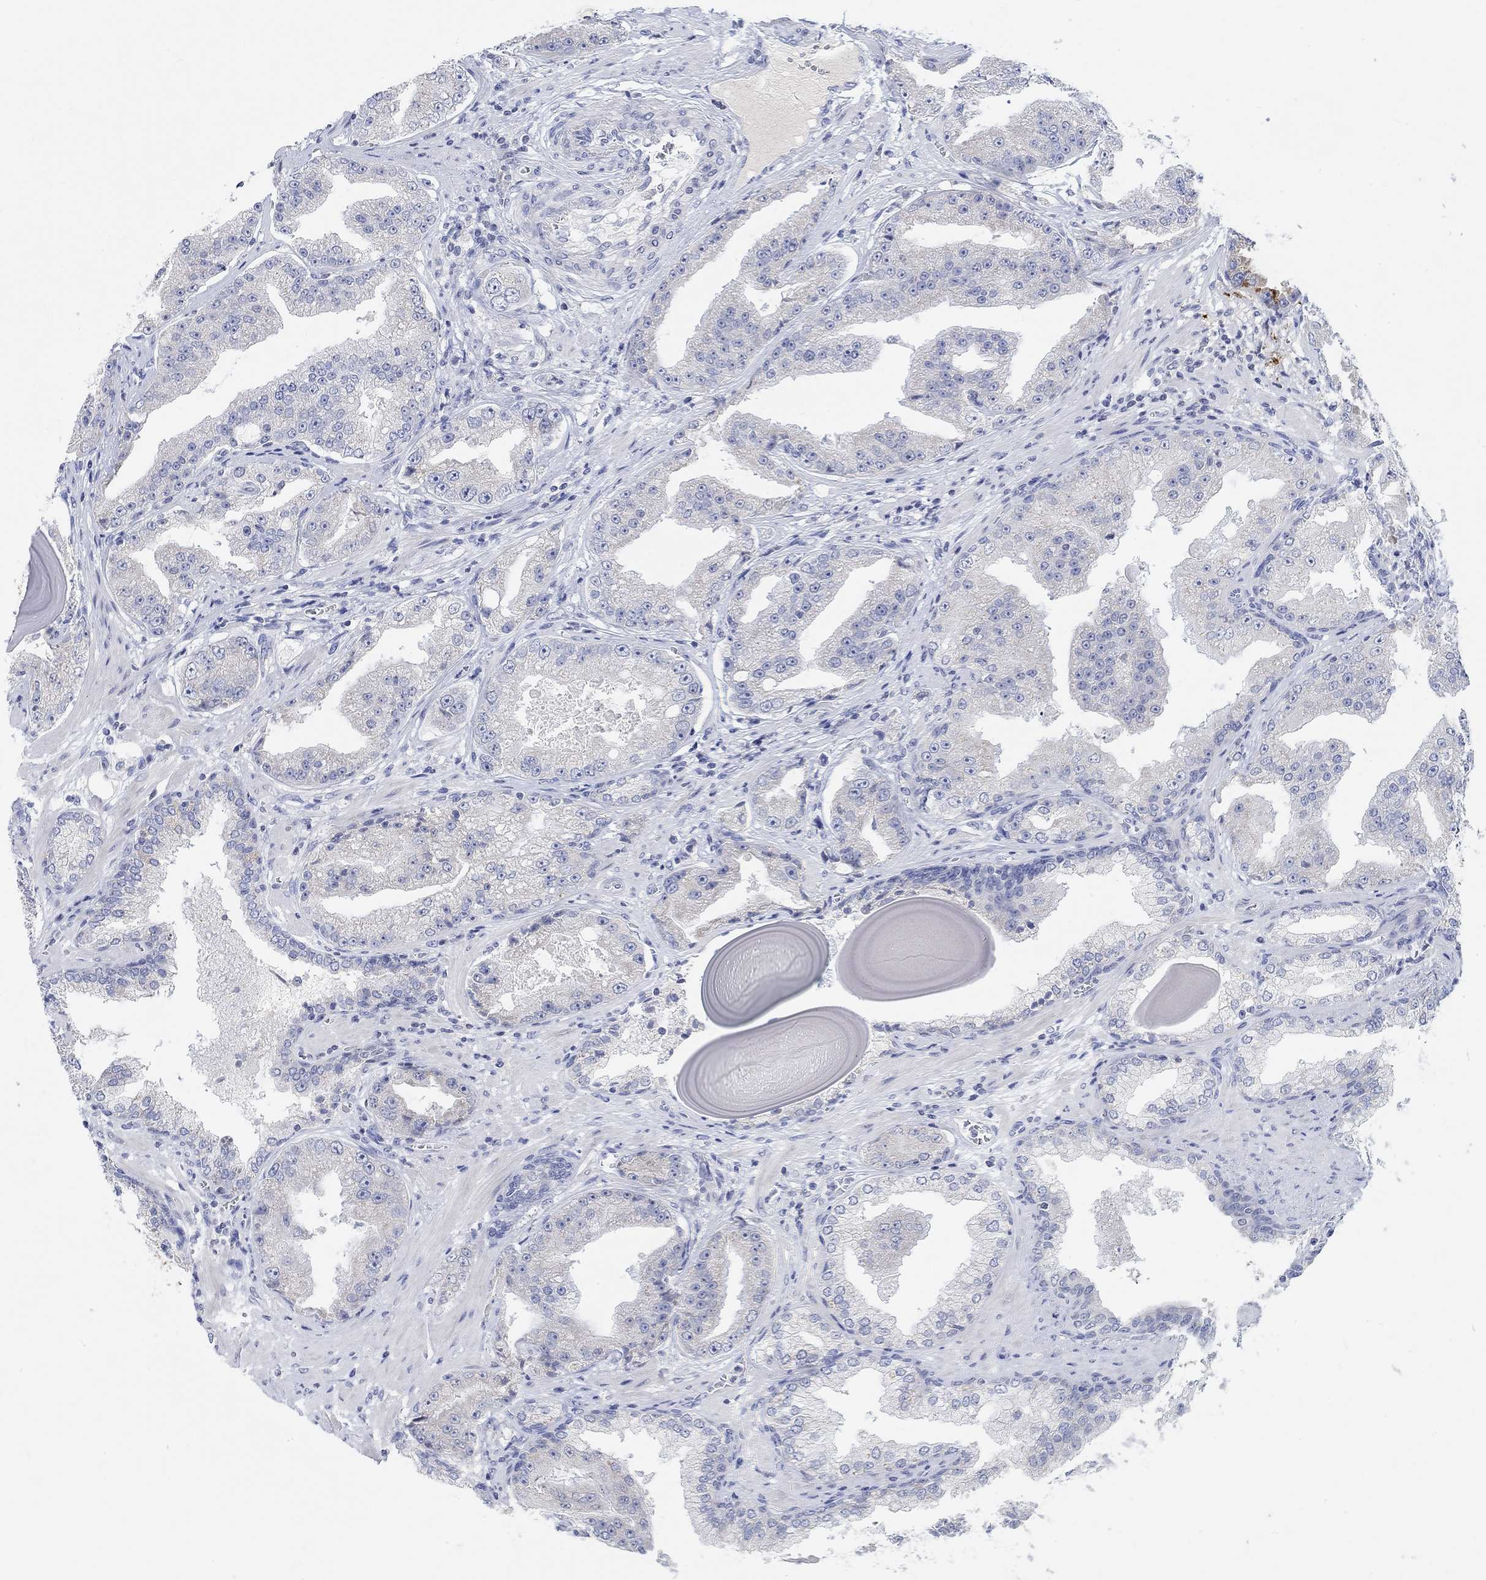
{"staining": {"intensity": "strong", "quantity": "<25%", "location": "cytoplasmic/membranous"}, "tissue": "prostate cancer", "cell_type": "Tumor cells", "image_type": "cancer", "snomed": [{"axis": "morphology", "description": "Adenocarcinoma, Low grade"}, {"axis": "topography", "description": "Prostate"}], "caption": "Human adenocarcinoma (low-grade) (prostate) stained with a protein marker demonstrates strong staining in tumor cells.", "gene": "ATP6V1E2", "patient": {"sex": "male", "age": 62}}